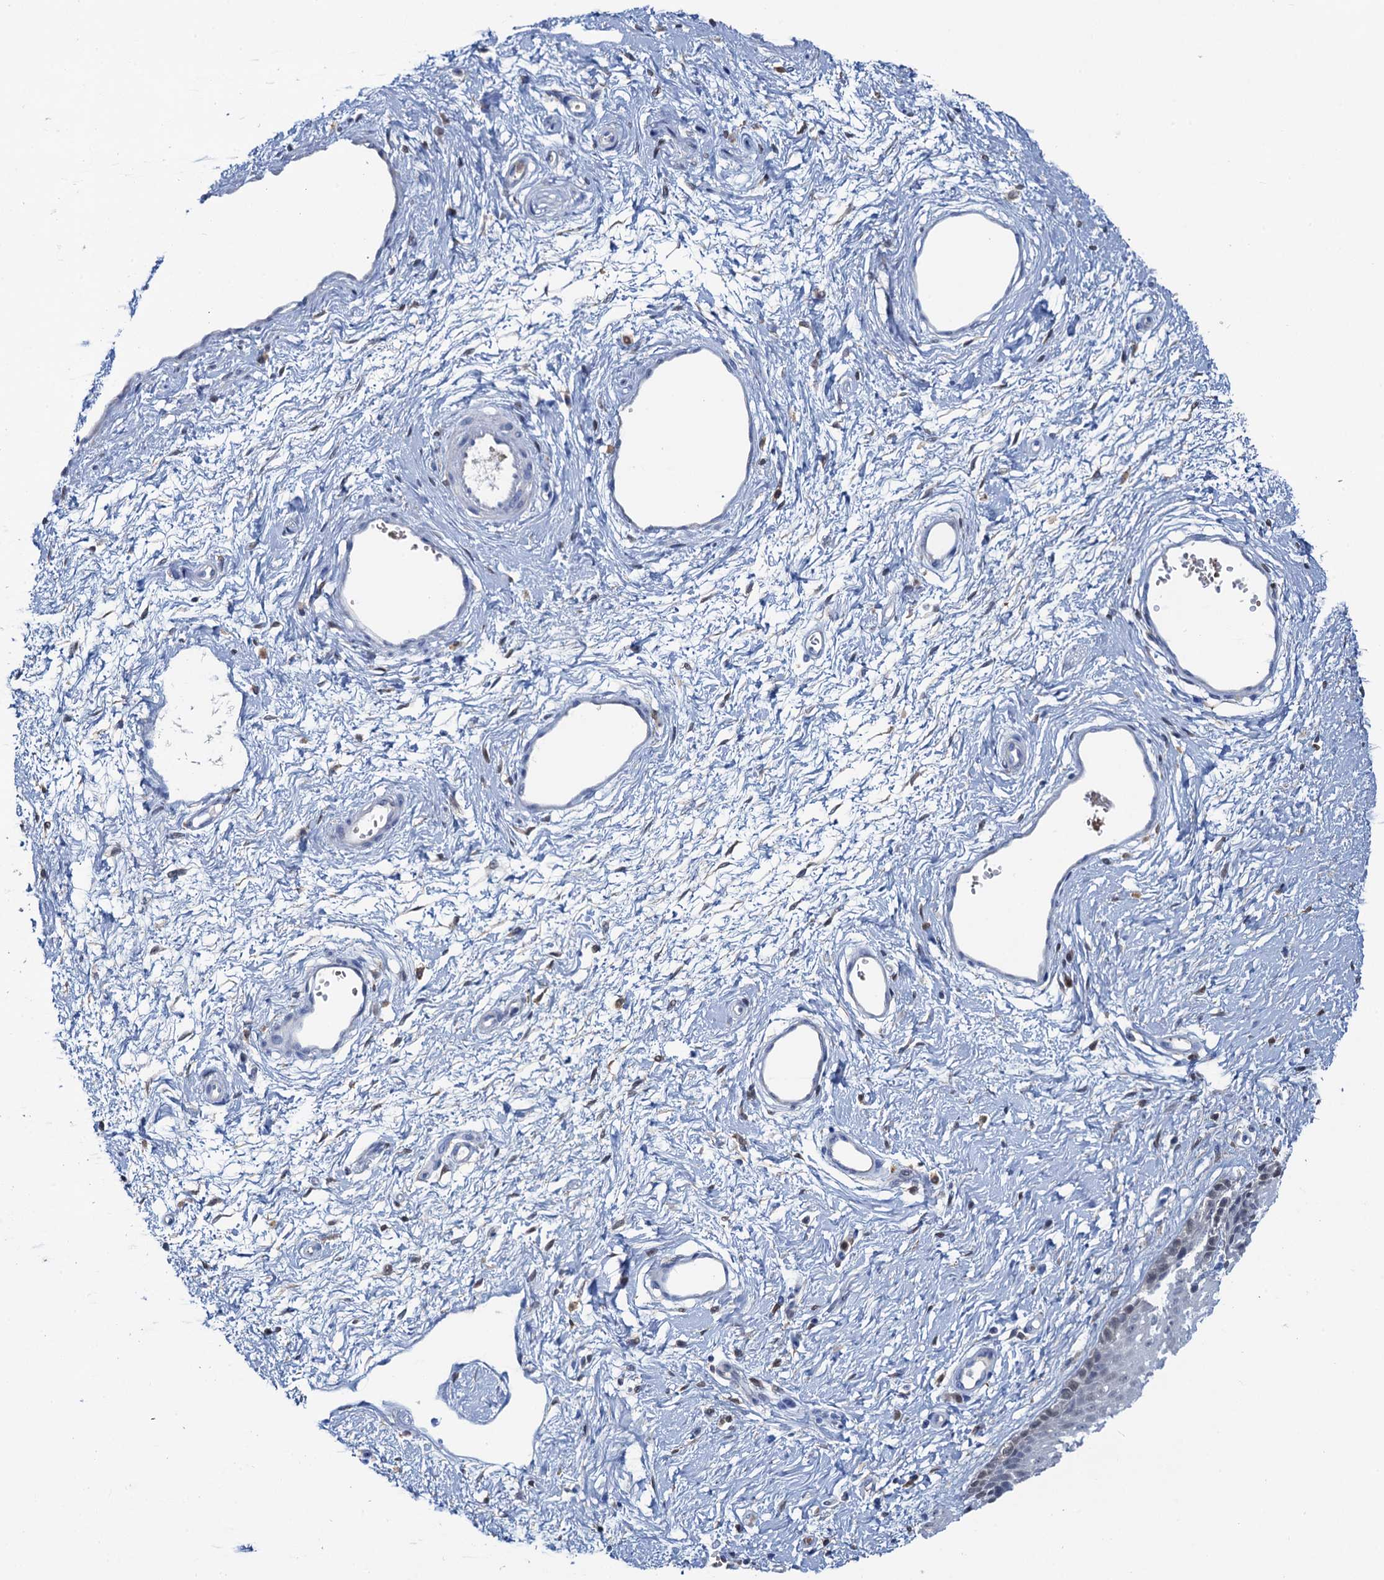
{"staining": {"intensity": "weak", "quantity": "<25%", "location": "cytoplasmic/membranous"}, "tissue": "vagina", "cell_type": "Squamous epithelial cells", "image_type": "normal", "snomed": [{"axis": "morphology", "description": "Normal tissue, NOS"}, {"axis": "topography", "description": "Vagina"}], "caption": "This is an immunohistochemistry micrograph of benign vagina. There is no positivity in squamous epithelial cells.", "gene": "FAH", "patient": {"sex": "female", "age": 46}}